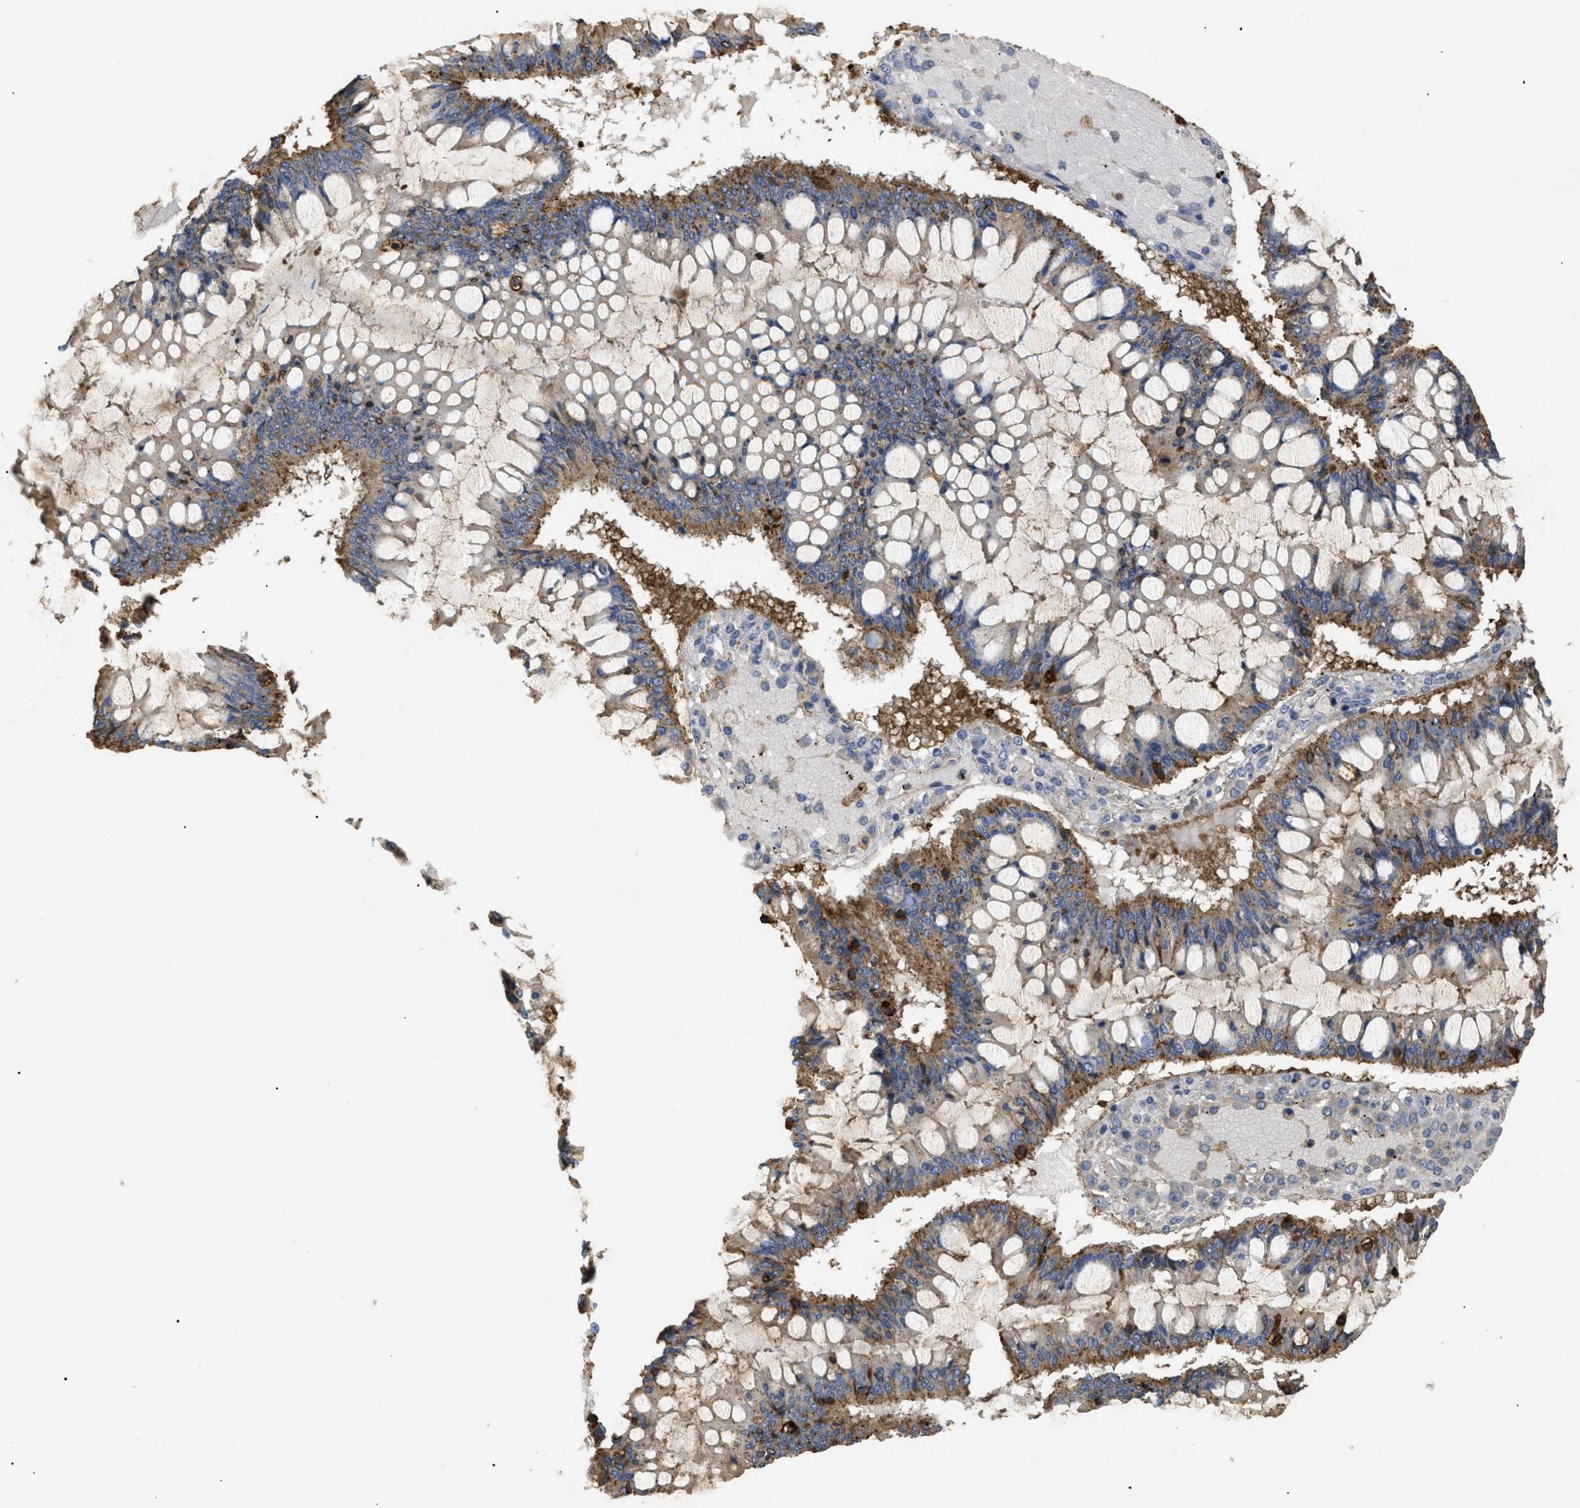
{"staining": {"intensity": "moderate", "quantity": ">75%", "location": "cytoplasmic/membranous"}, "tissue": "ovarian cancer", "cell_type": "Tumor cells", "image_type": "cancer", "snomed": [{"axis": "morphology", "description": "Cystadenocarcinoma, mucinous, NOS"}, {"axis": "topography", "description": "Ovary"}], "caption": "Approximately >75% of tumor cells in human ovarian mucinous cystadenocarcinoma show moderate cytoplasmic/membranous protein positivity as visualized by brown immunohistochemical staining.", "gene": "ANXA4", "patient": {"sex": "female", "age": 73}}